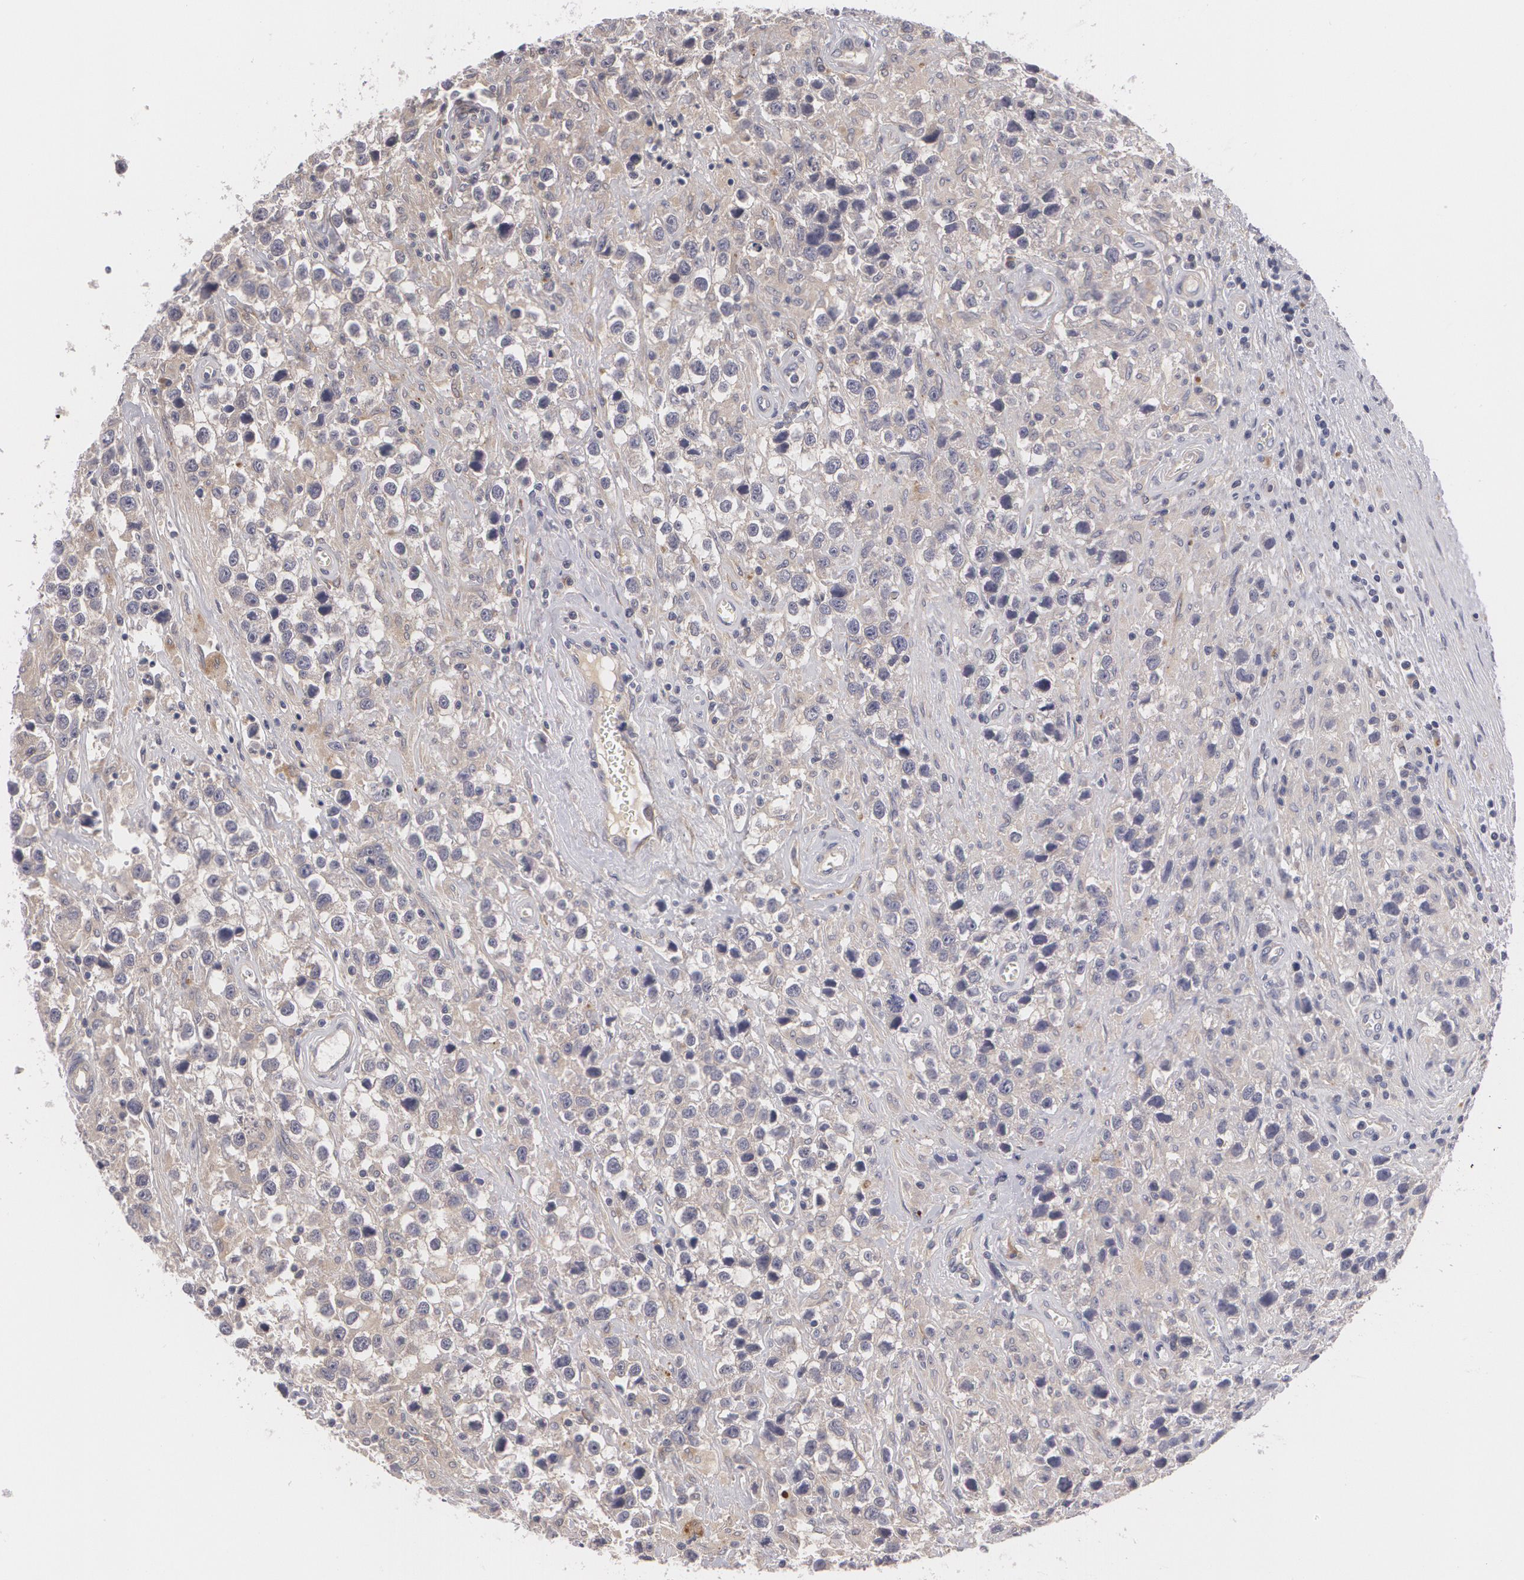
{"staining": {"intensity": "weak", "quantity": "25%-75%", "location": "cytoplasmic/membranous"}, "tissue": "testis cancer", "cell_type": "Tumor cells", "image_type": "cancer", "snomed": [{"axis": "morphology", "description": "Seminoma, NOS"}, {"axis": "topography", "description": "Testis"}], "caption": "Immunohistochemistry (IHC) of human testis cancer (seminoma) displays low levels of weak cytoplasmic/membranous staining in about 25%-75% of tumor cells.", "gene": "CASK", "patient": {"sex": "male", "age": 43}}